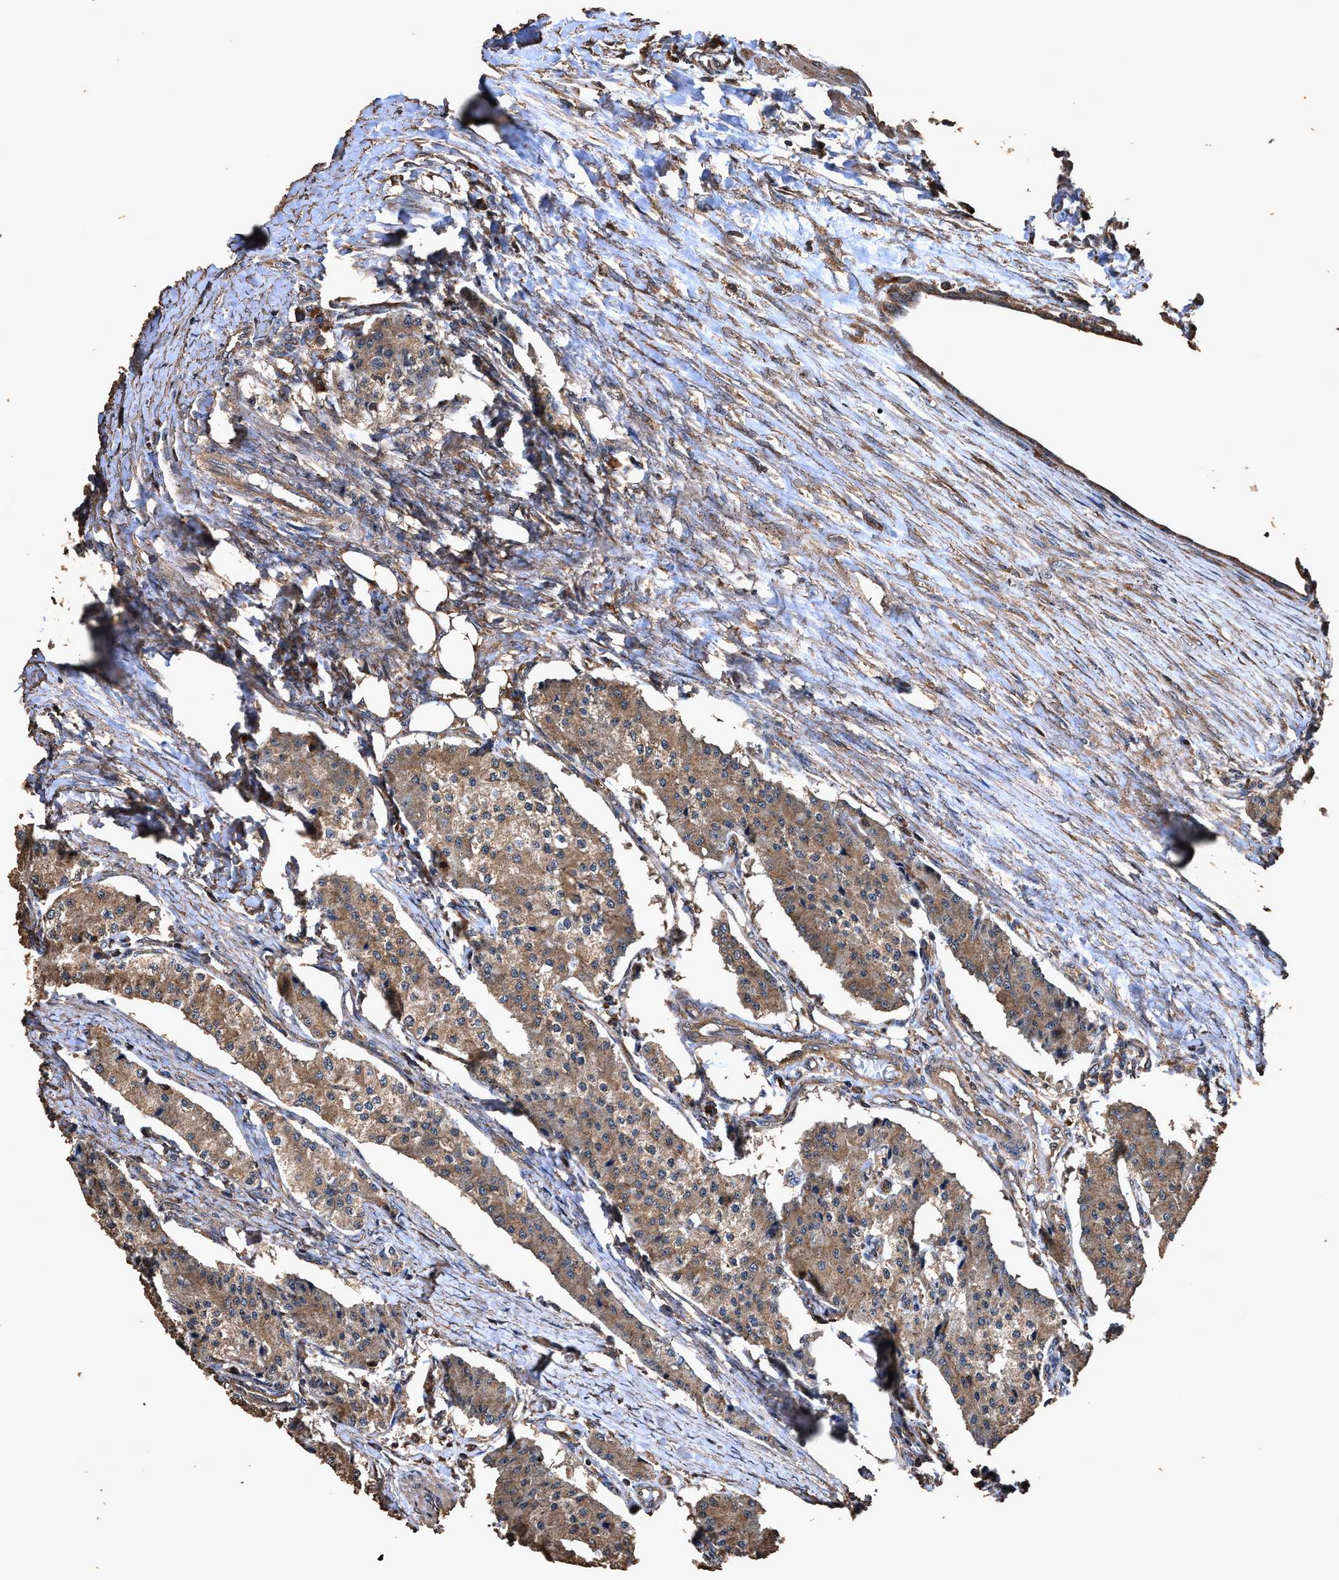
{"staining": {"intensity": "moderate", "quantity": ">75%", "location": "cytoplasmic/membranous"}, "tissue": "carcinoid", "cell_type": "Tumor cells", "image_type": "cancer", "snomed": [{"axis": "morphology", "description": "Carcinoid, malignant, NOS"}, {"axis": "topography", "description": "Colon"}], "caption": "Immunohistochemical staining of human carcinoid demonstrates moderate cytoplasmic/membranous protein positivity in approximately >75% of tumor cells.", "gene": "ZMYND19", "patient": {"sex": "female", "age": 52}}